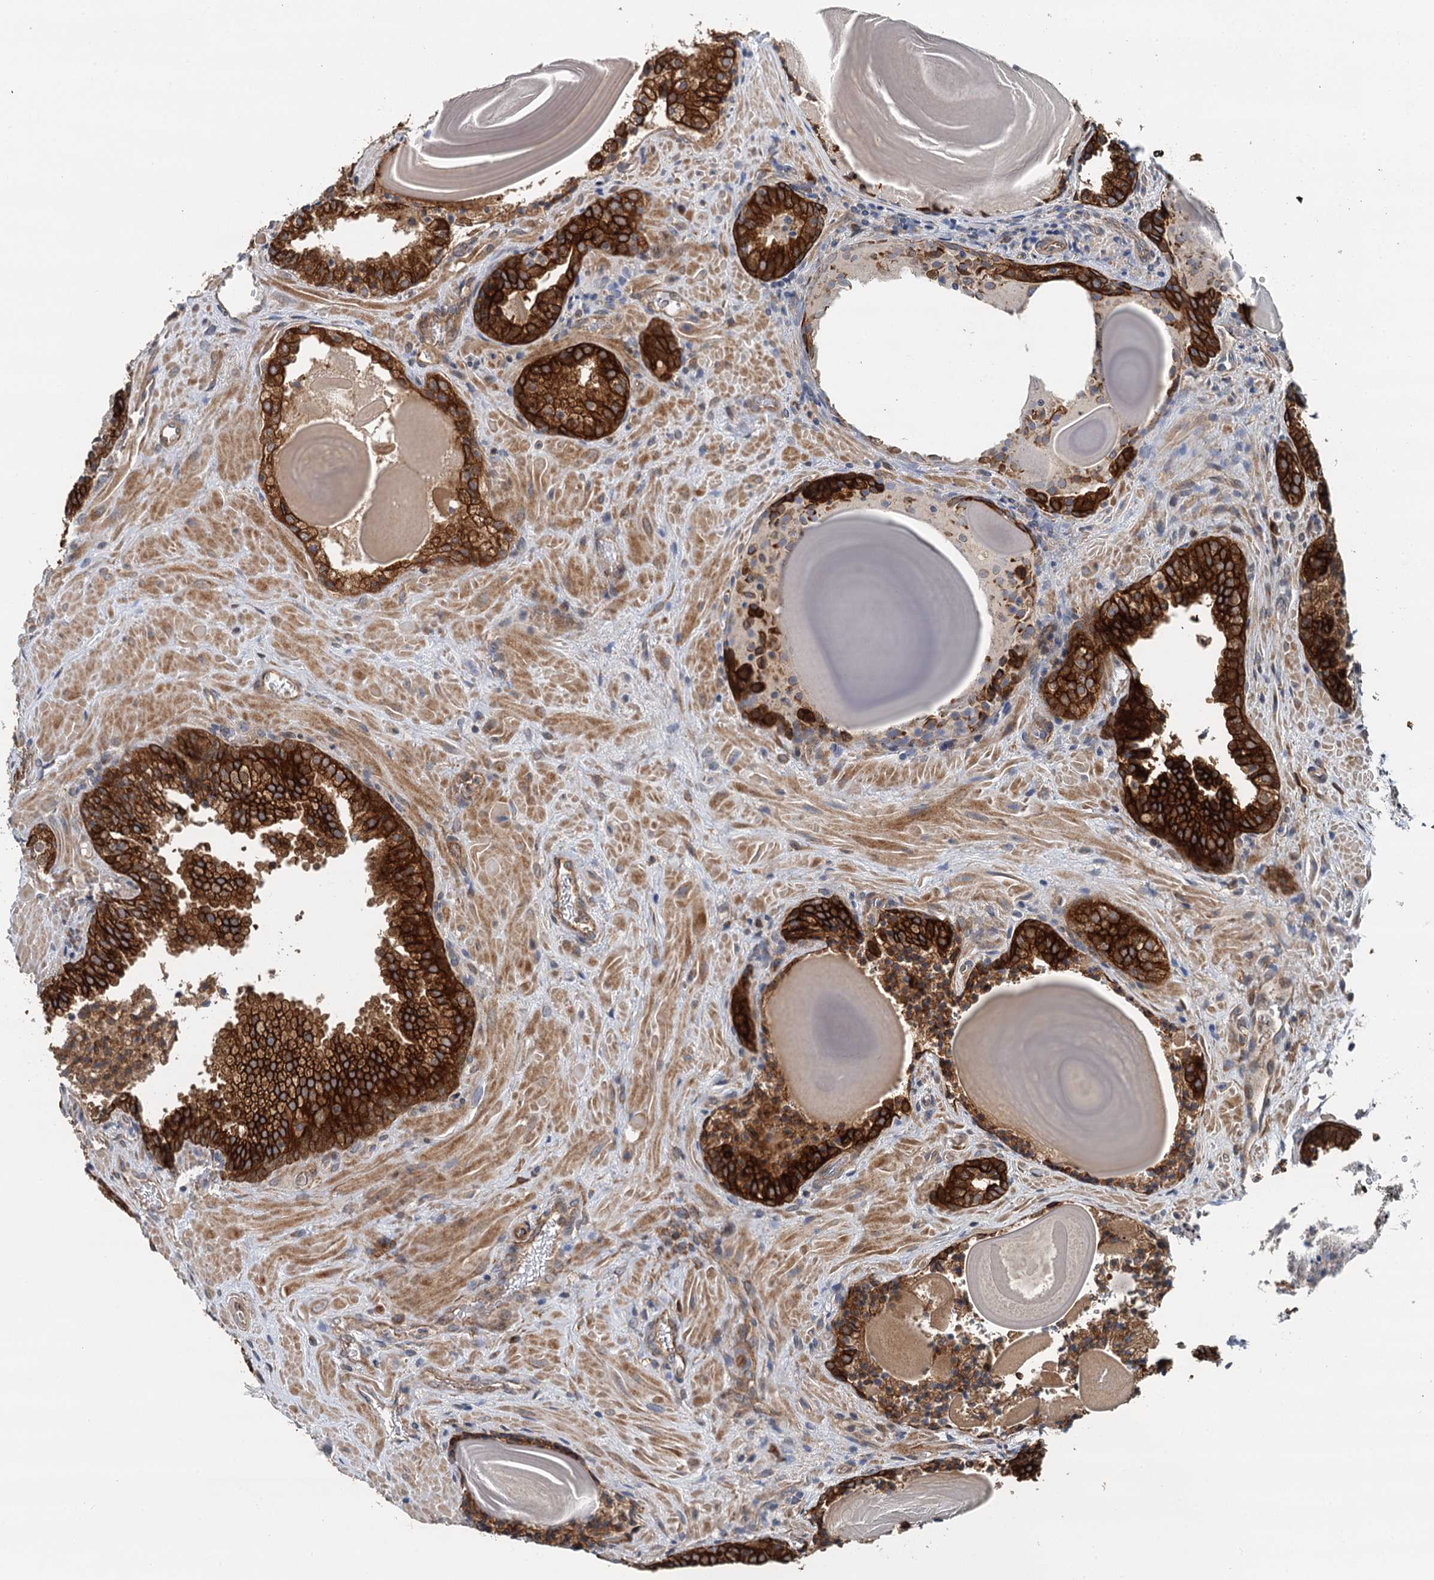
{"staining": {"intensity": "strong", "quantity": ">75%", "location": "cytoplasmic/membranous"}, "tissue": "prostate cancer", "cell_type": "Tumor cells", "image_type": "cancer", "snomed": [{"axis": "morphology", "description": "Adenocarcinoma, High grade"}, {"axis": "topography", "description": "Prostate"}], "caption": "Immunohistochemical staining of prostate cancer demonstrates high levels of strong cytoplasmic/membranous protein positivity in about >75% of tumor cells.", "gene": "LRRK2", "patient": {"sex": "male", "age": 66}}